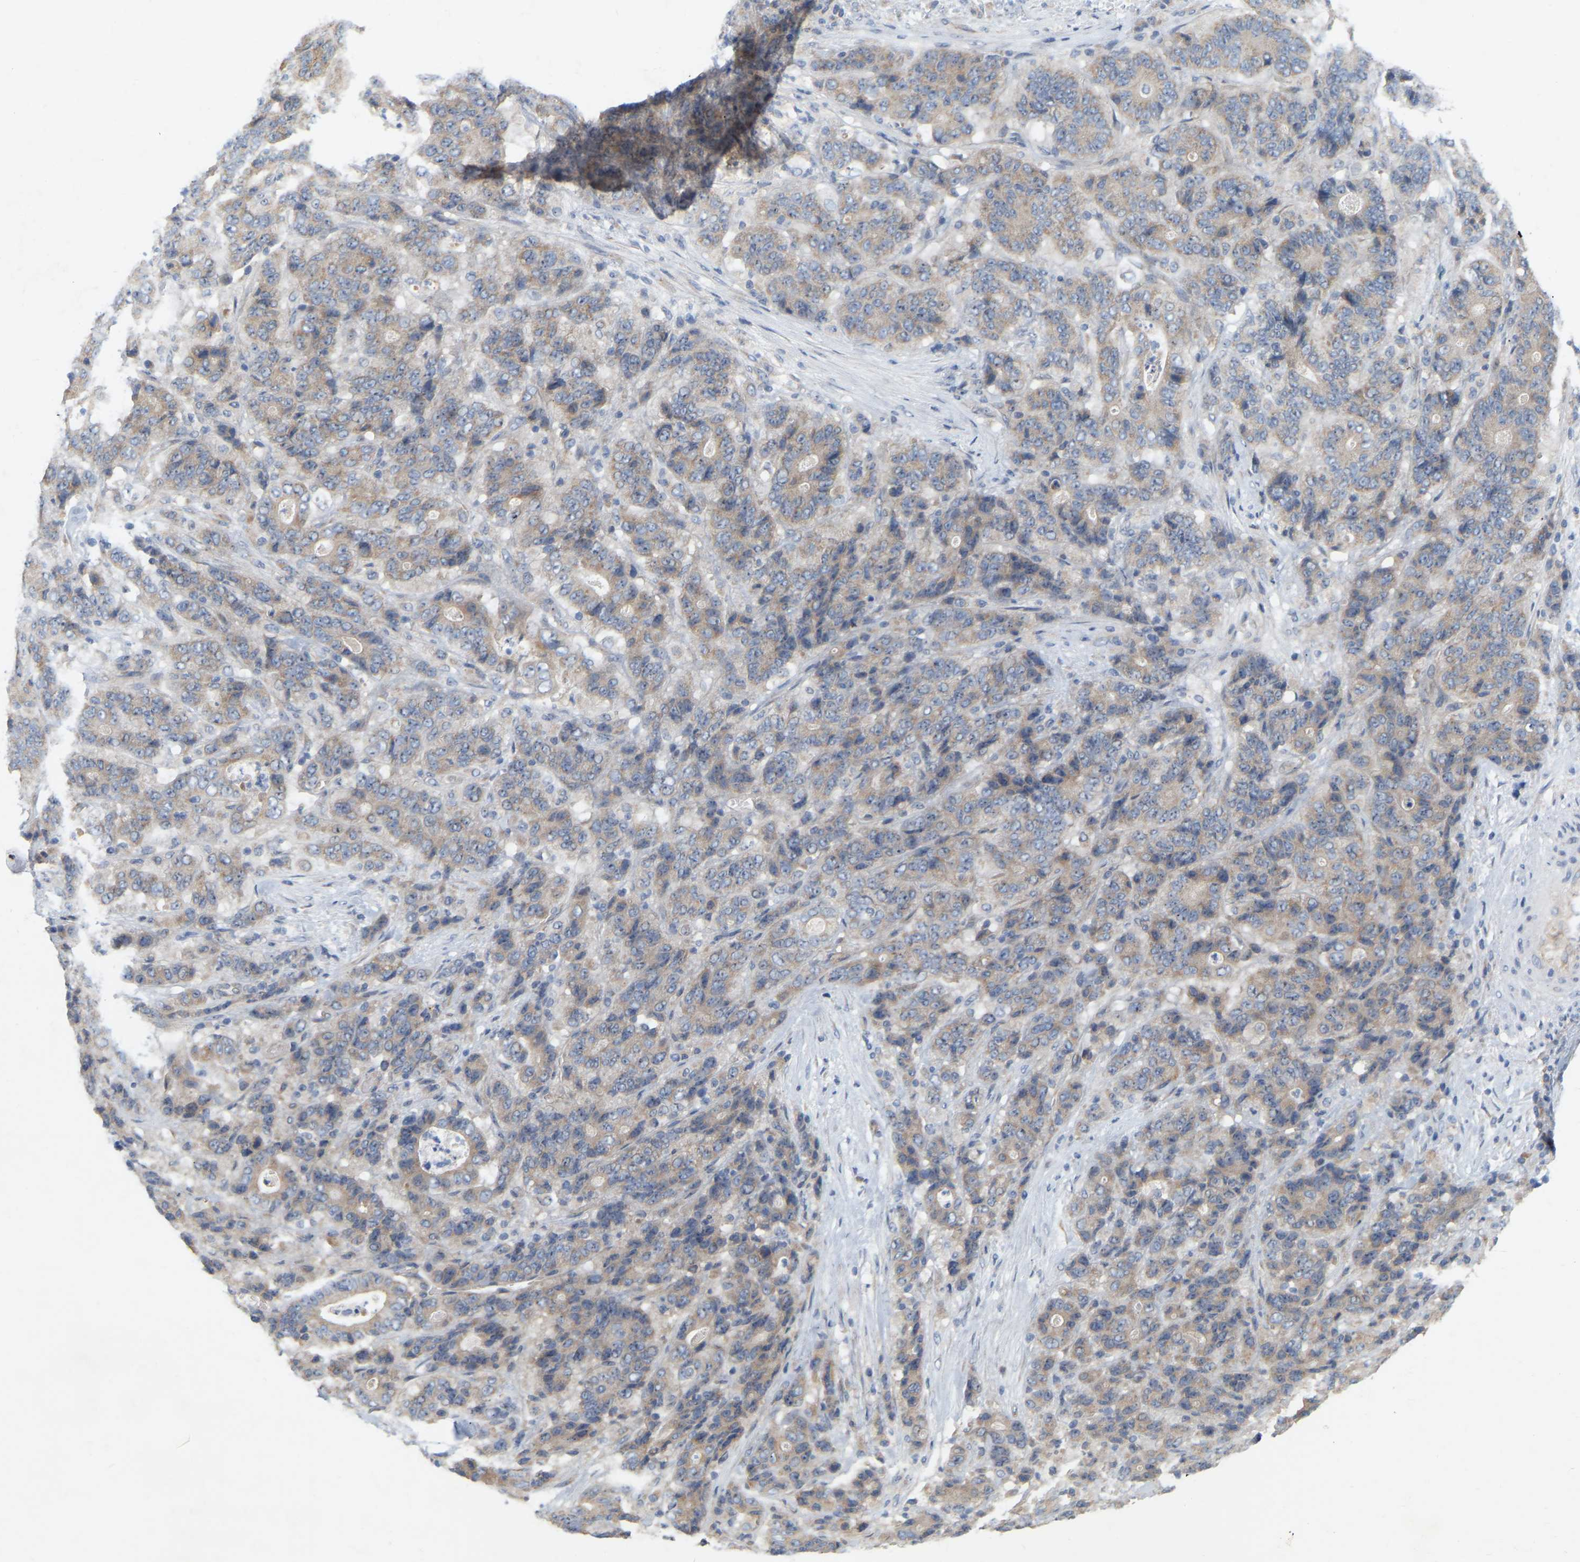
{"staining": {"intensity": "weak", "quantity": ">75%", "location": "cytoplasmic/membranous"}, "tissue": "stomach cancer", "cell_type": "Tumor cells", "image_type": "cancer", "snomed": [{"axis": "morphology", "description": "Adenocarcinoma, NOS"}, {"axis": "topography", "description": "Stomach"}], "caption": "This is an image of IHC staining of adenocarcinoma (stomach), which shows weak staining in the cytoplasmic/membranous of tumor cells.", "gene": "MINDY4", "patient": {"sex": "female", "age": 73}}